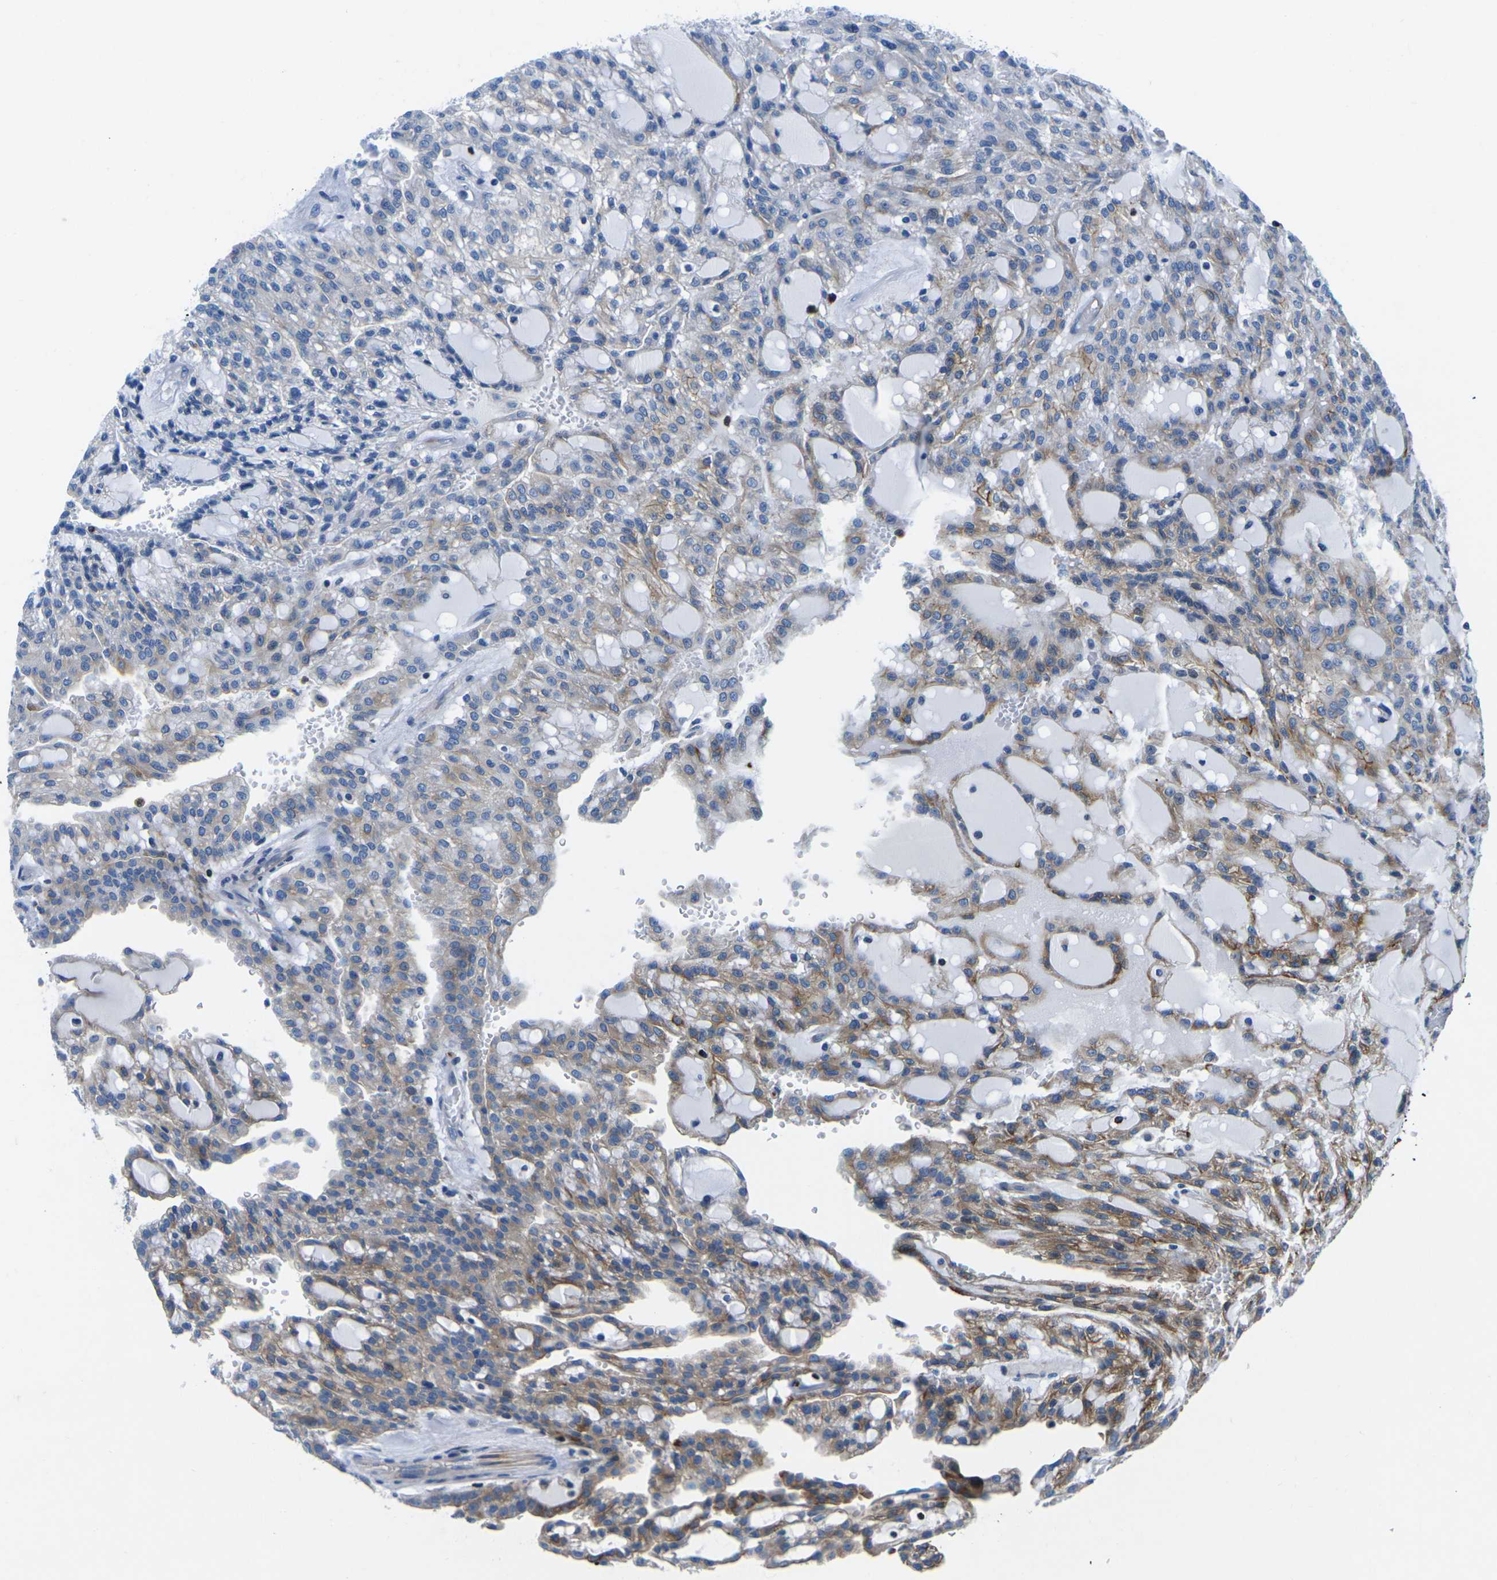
{"staining": {"intensity": "moderate", "quantity": "<25%", "location": "cytoplasmic/membranous"}, "tissue": "renal cancer", "cell_type": "Tumor cells", "image_type": "cancer", "snomed": [{"axis": "morphology", "description": "Adenocarcinoma, NOS"}, {"axis": "topography", "description": "Kidney"}], "caption": "This micrograph demonstrates IHC staining of human renal cancer, with low moderate cytoplasmic/membranous positivity in approximately <25% of tumor cells.", "gene": "MC4R", "patient": {"sex": "male", "age": 63}}